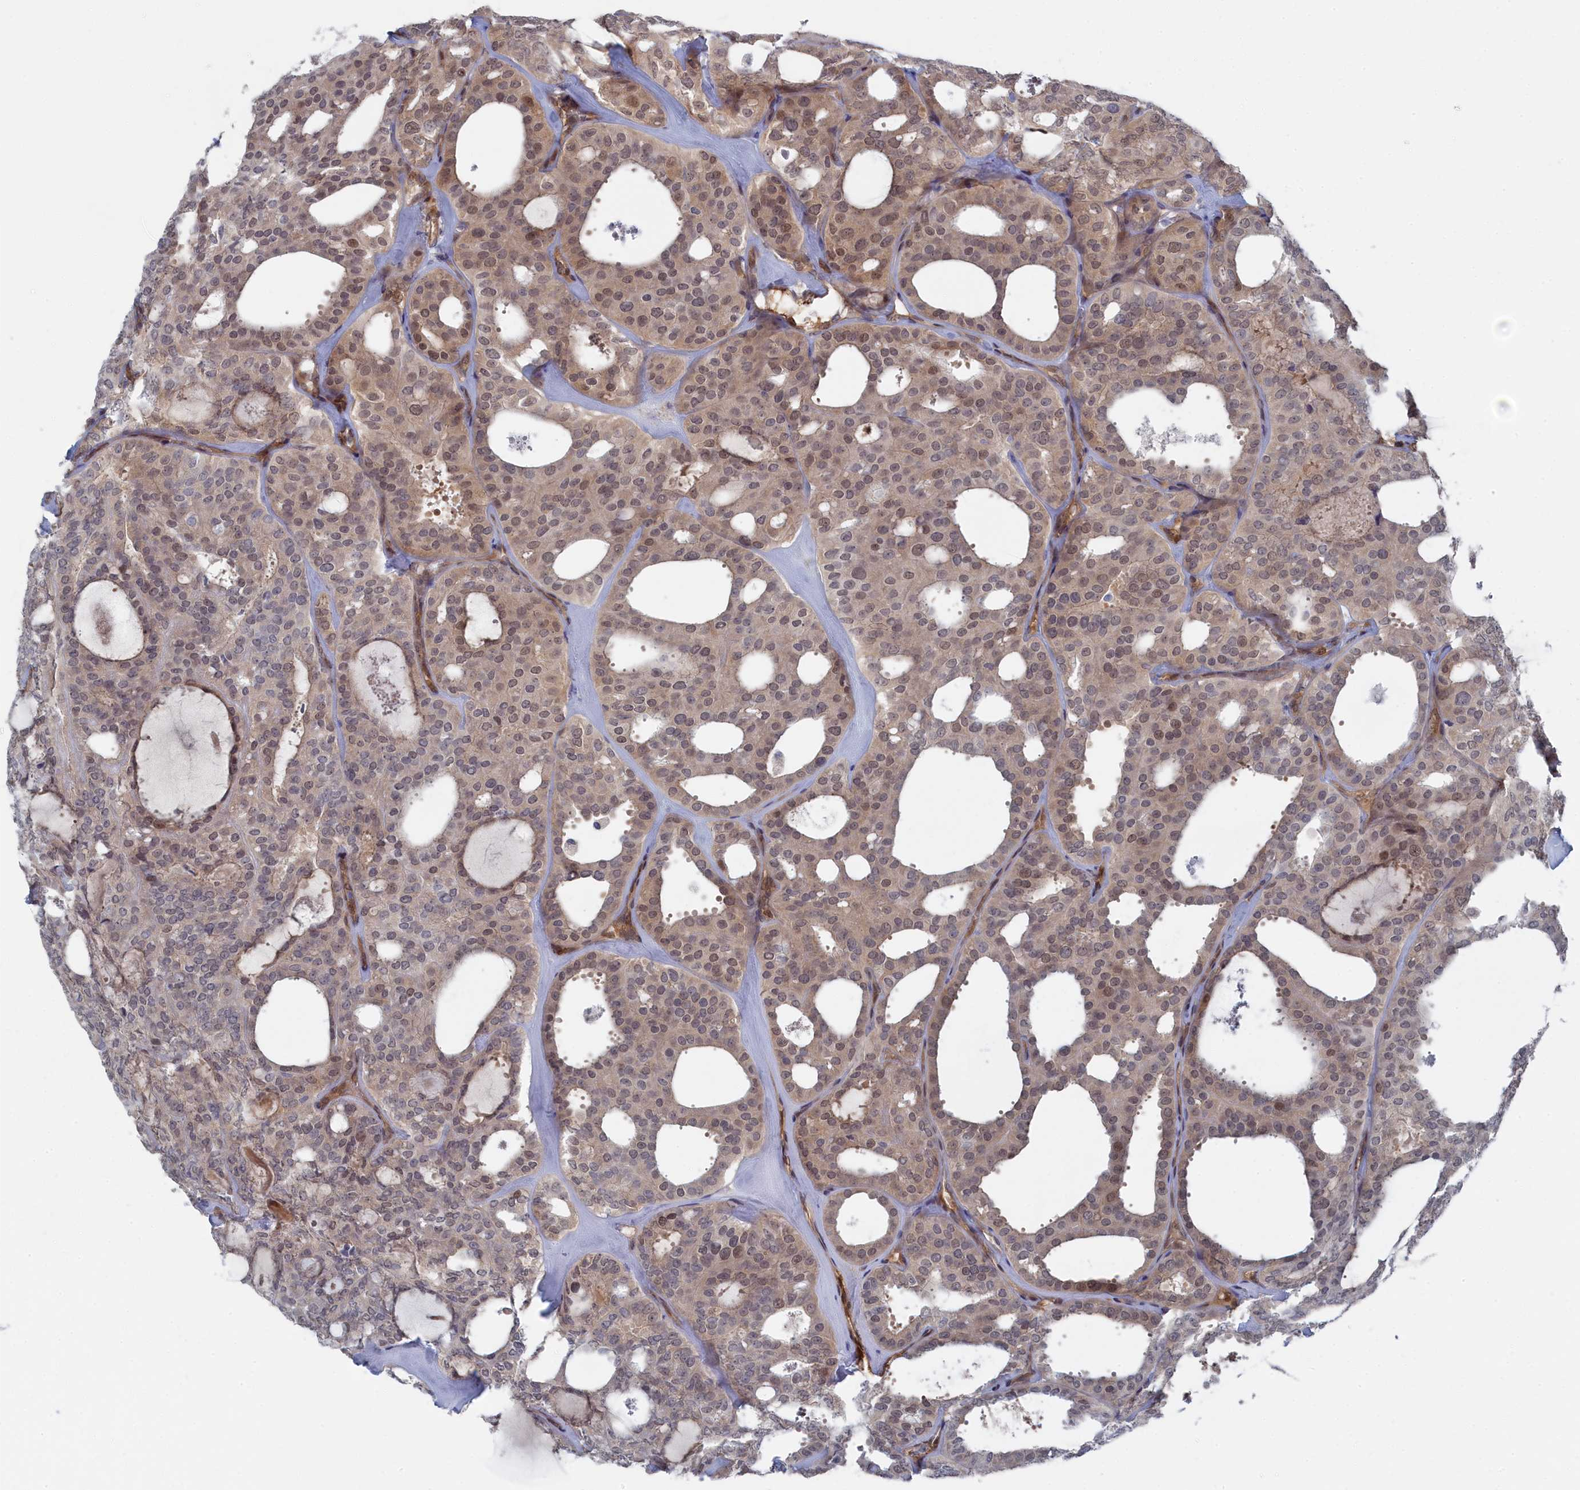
{"staining": {"intensity": "weak", "quantity": "25%-75%", "location": "nuclear"}, "tissue": "thyroid cancer", "cell_type": "Tumor cells", "image_type": "cancer", "snomed": [{"axis": "morphology", "description": "Follicular adenoma carcinoma, NOS"}, {"axis": "topography", "description": "Thyroid gland"}], "caption": "A photomicrograph of human thyroid follicular adenoma carcinoma stained for a protein demonstrates weak nuclear brown staining in tumor cells.", "gene": "IRGQ", "patient": {"sex": "male", "age": 75}}